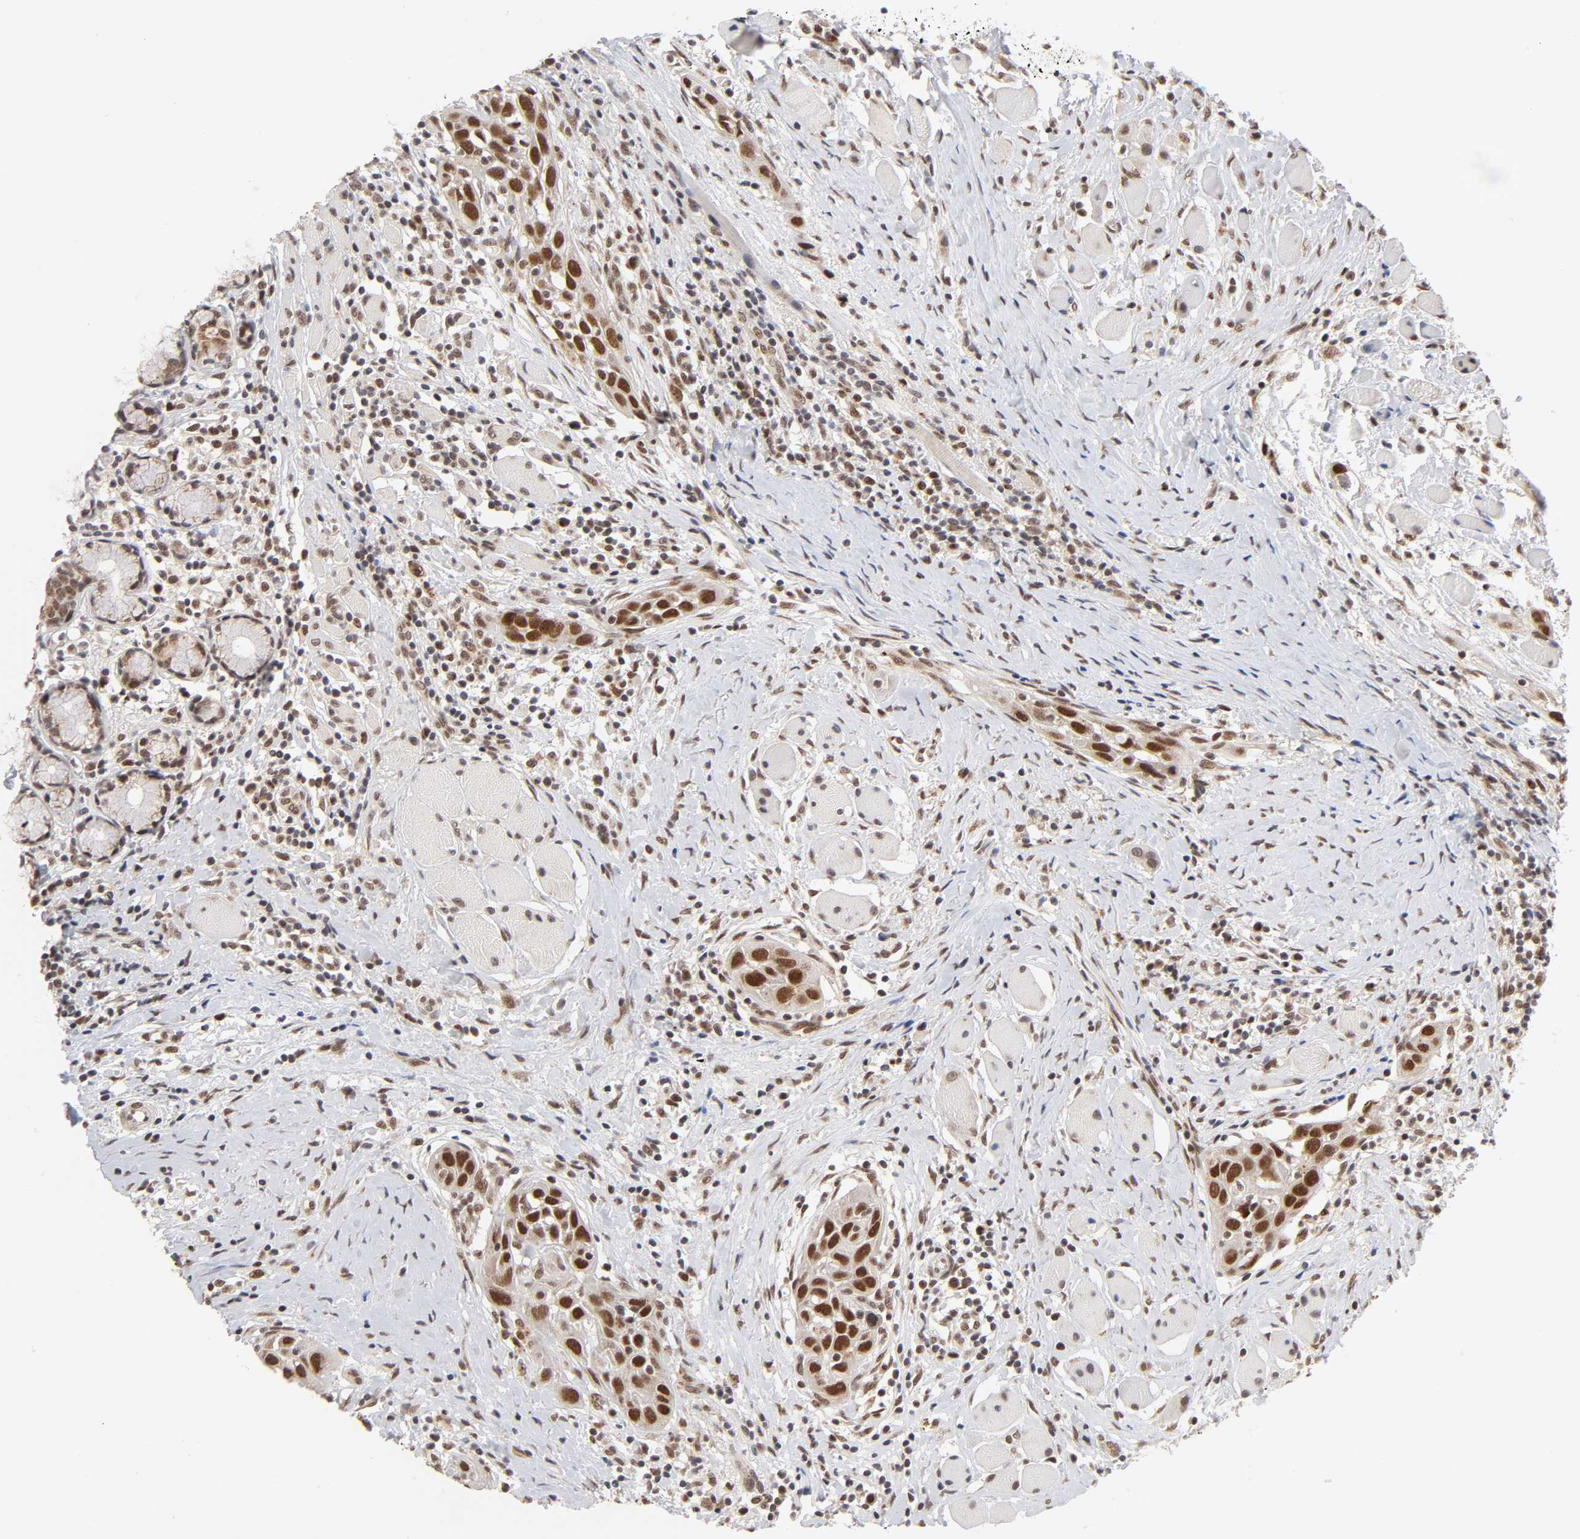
{"staining": {"intensity": "strong", "quantity": ">75%", "location": "cytoplasmic/membranous,nuclear"}, "tissue": "head and neck cancer", "cell_type": "Tumor cells", "image_type": "cancer", "snomed": [{"axis": "morphology", "description": "Squamous cell carcinoma, NOS"}, {"axis": "topography", "description": "Oral tissue"}, {"axis": "topography", "description": "Head-Neck"}], "caption": "Strong cytoplasmic/membranous and nuclear positivity for a protein is appreciated in about >75% of tumor cells of head and neck cancer using immunohistochemistry.", "gene": "EP300", "patient": {"sex": "female", "age": 50}}